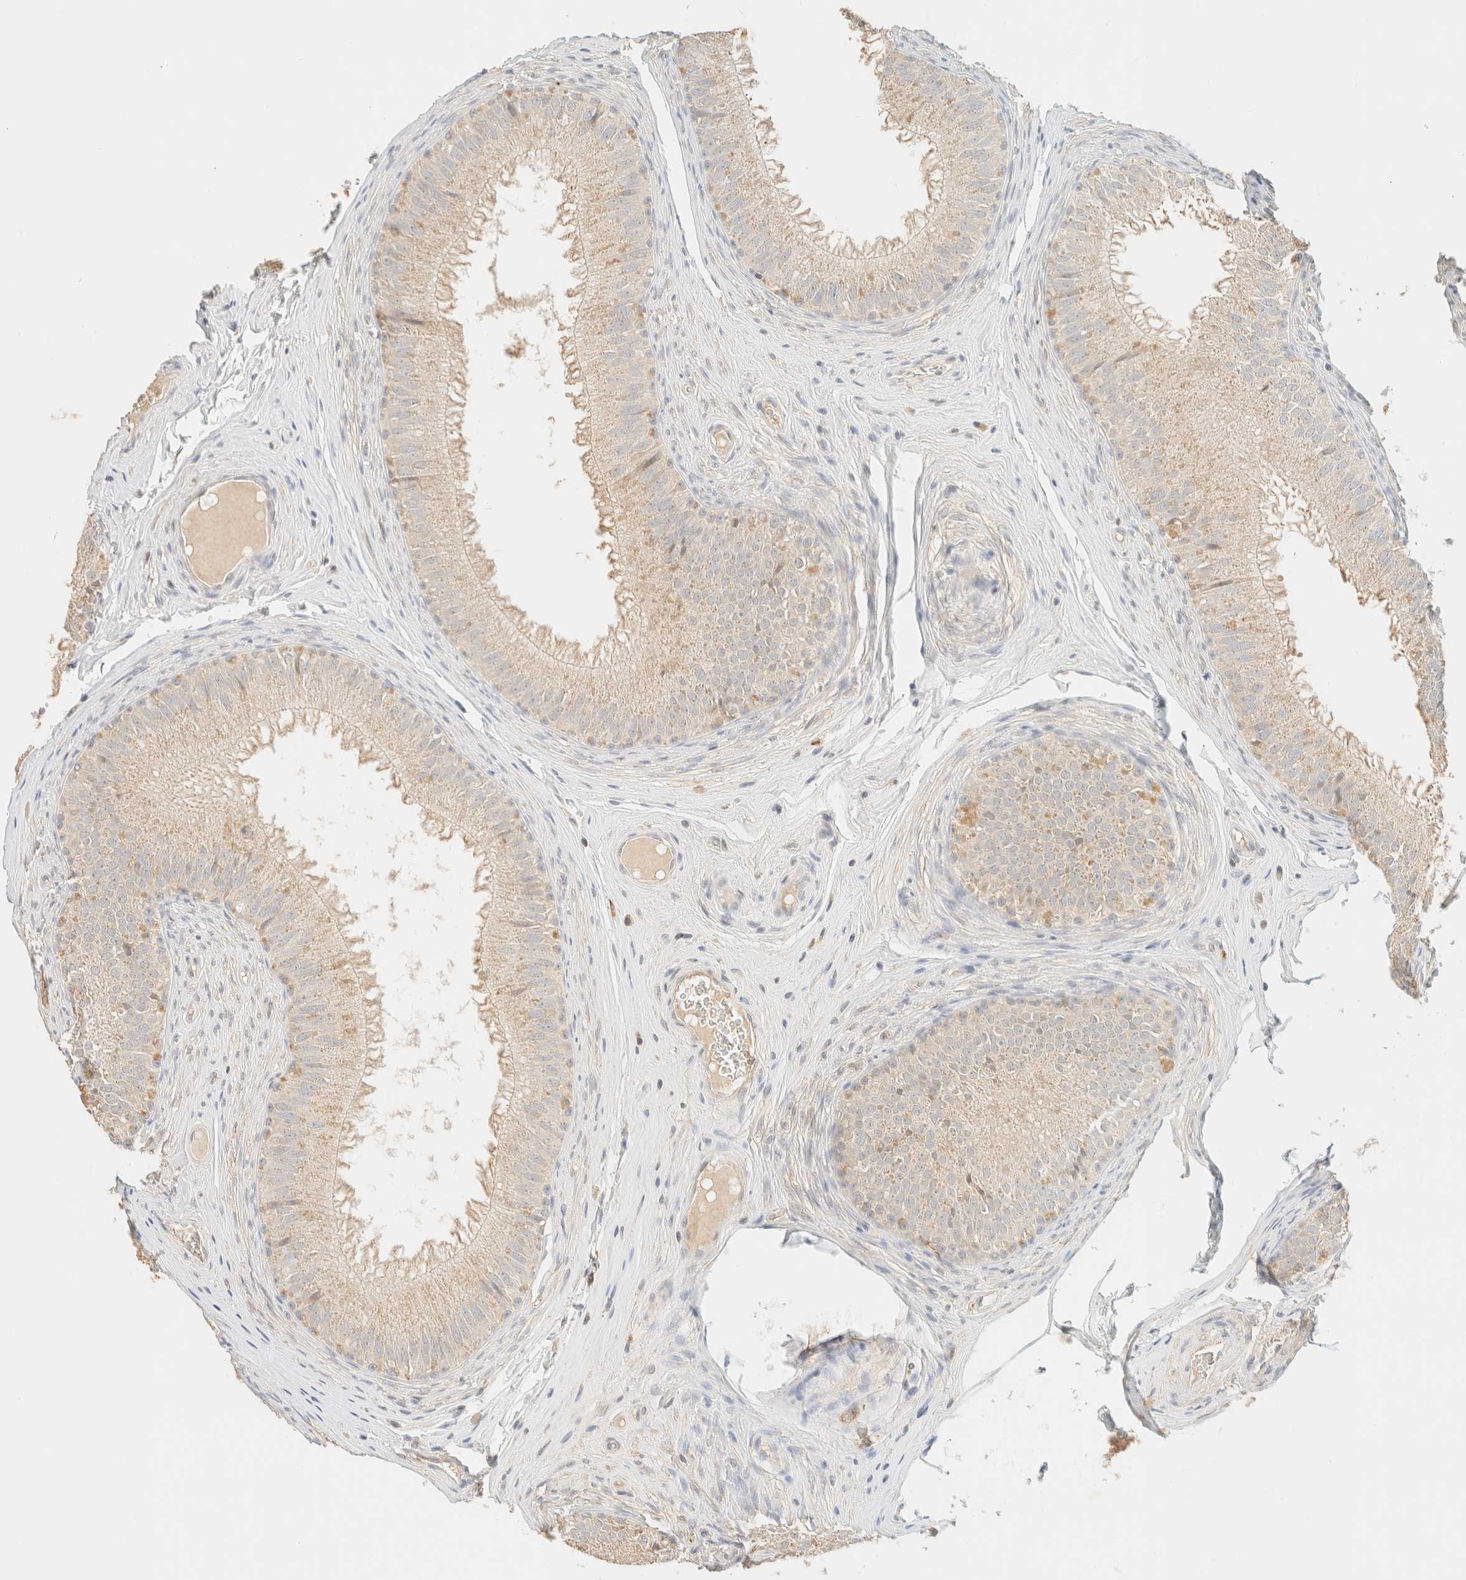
{"staining": {"intensity": "weak", "quantity": ">75%", "location": "cytoplasmic/membranous"}, "tissue": "epididymis", "cell_type": "Glandular cells", "image_type": "normal", "snomed": [{"axis": "morphology", "description": "Normal tissue, NOS"}, {"axis": "topography", "description": "Epididymis"}], "caption": "Immunohistochemistry (IHC) photomicrograph of benign epididymis stained for a protein (brown), which shows low levels of weak cytoplasmic/membranous positivity in about >75% of glandular cells.", "gene": "TIMD4", "patient": {"sex": "male", "age": 32}}